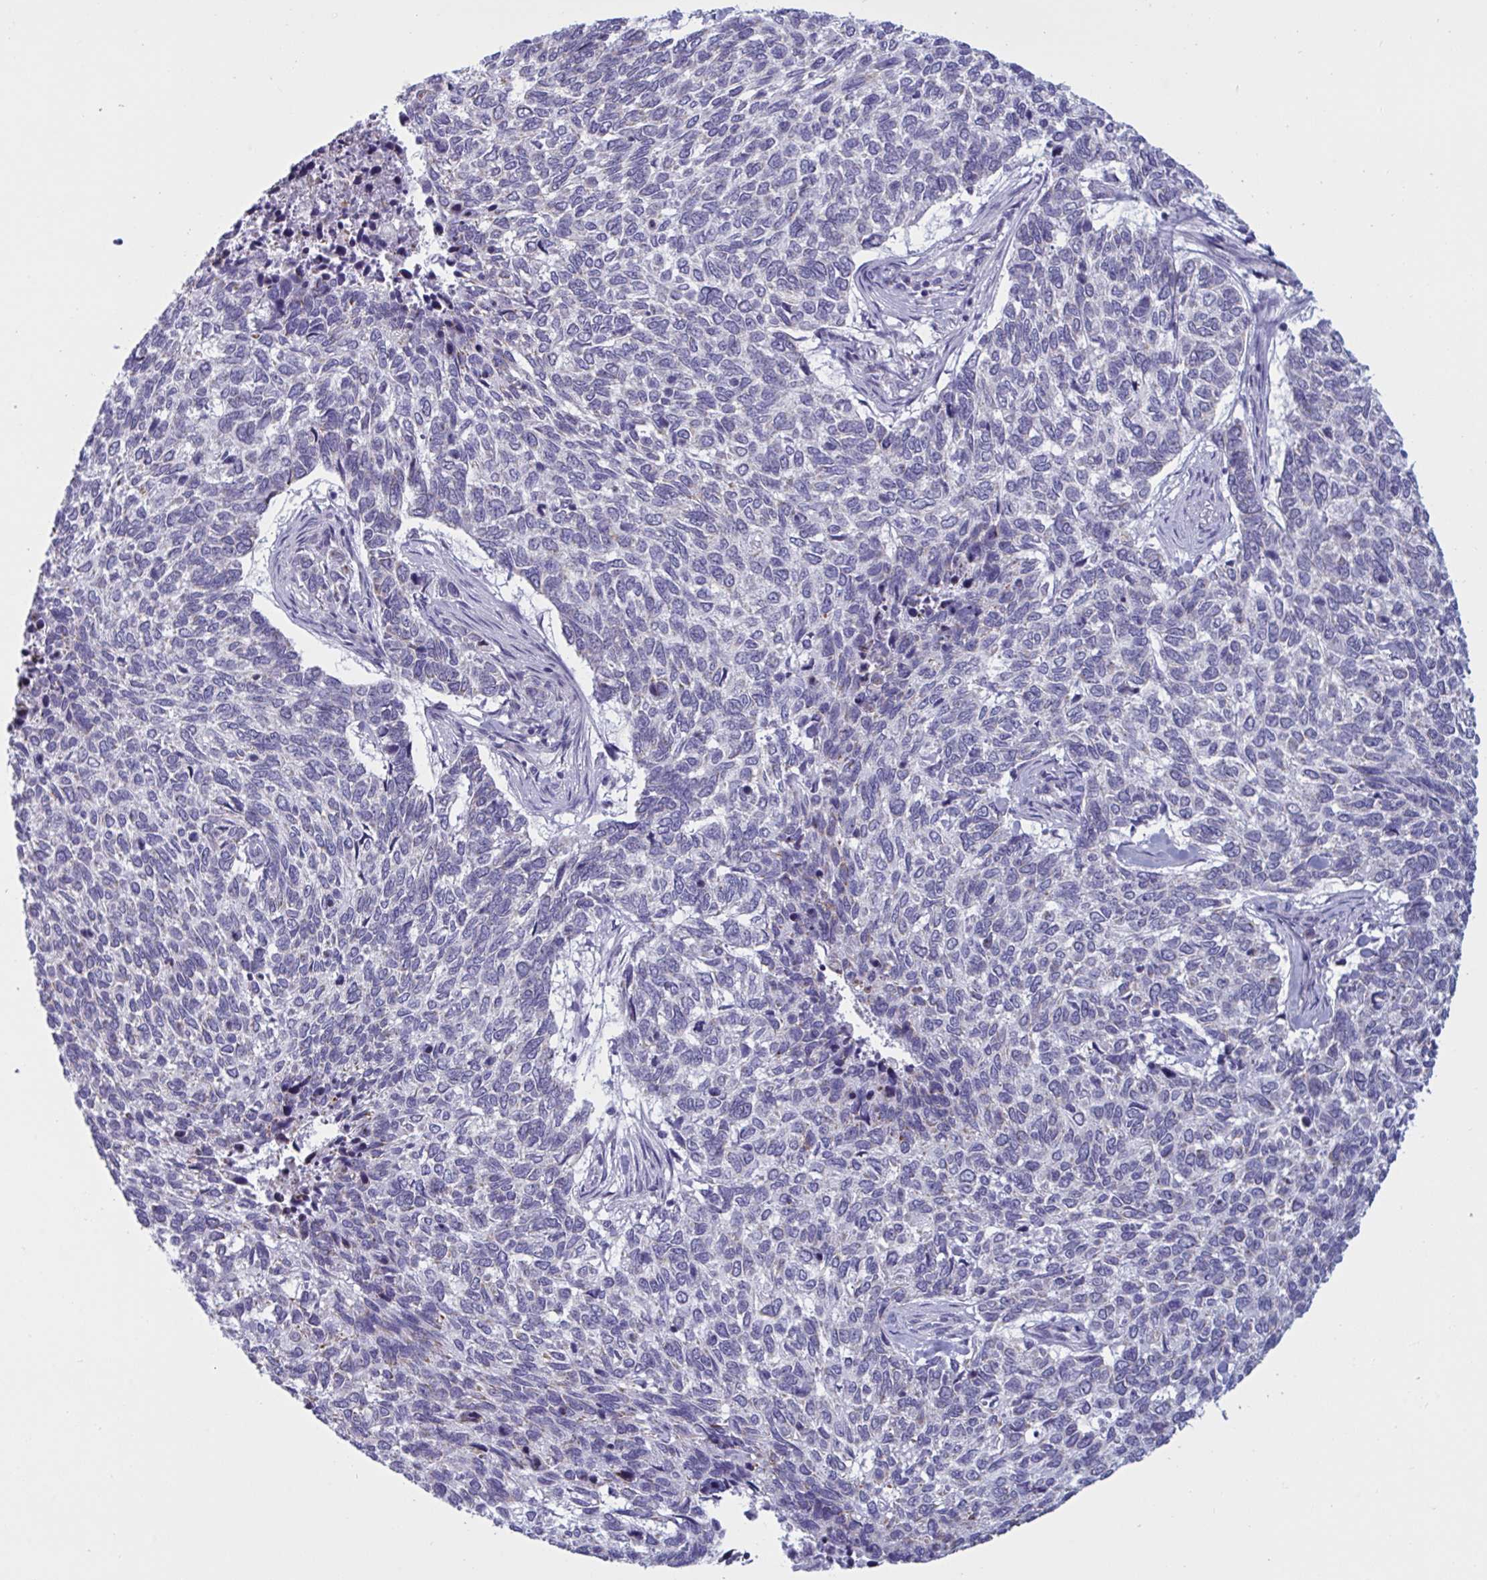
{"staining": {"intensity": "negative", "quantity": "none", "location": "none"}, "tissue": "skin cancer", "cell_type": "Tumor cells", "image_type": "cancer", "snomed": [{"axis": "morphology", "description": "Basal cell carcinoma"}, {"axis": "topography", "description": "Skin"}], "caption": "Tumor cells are negative for protein expression in human skin cancer.", "gene": "DOCK11", "patient": {"sex": "female", "age": 65}}